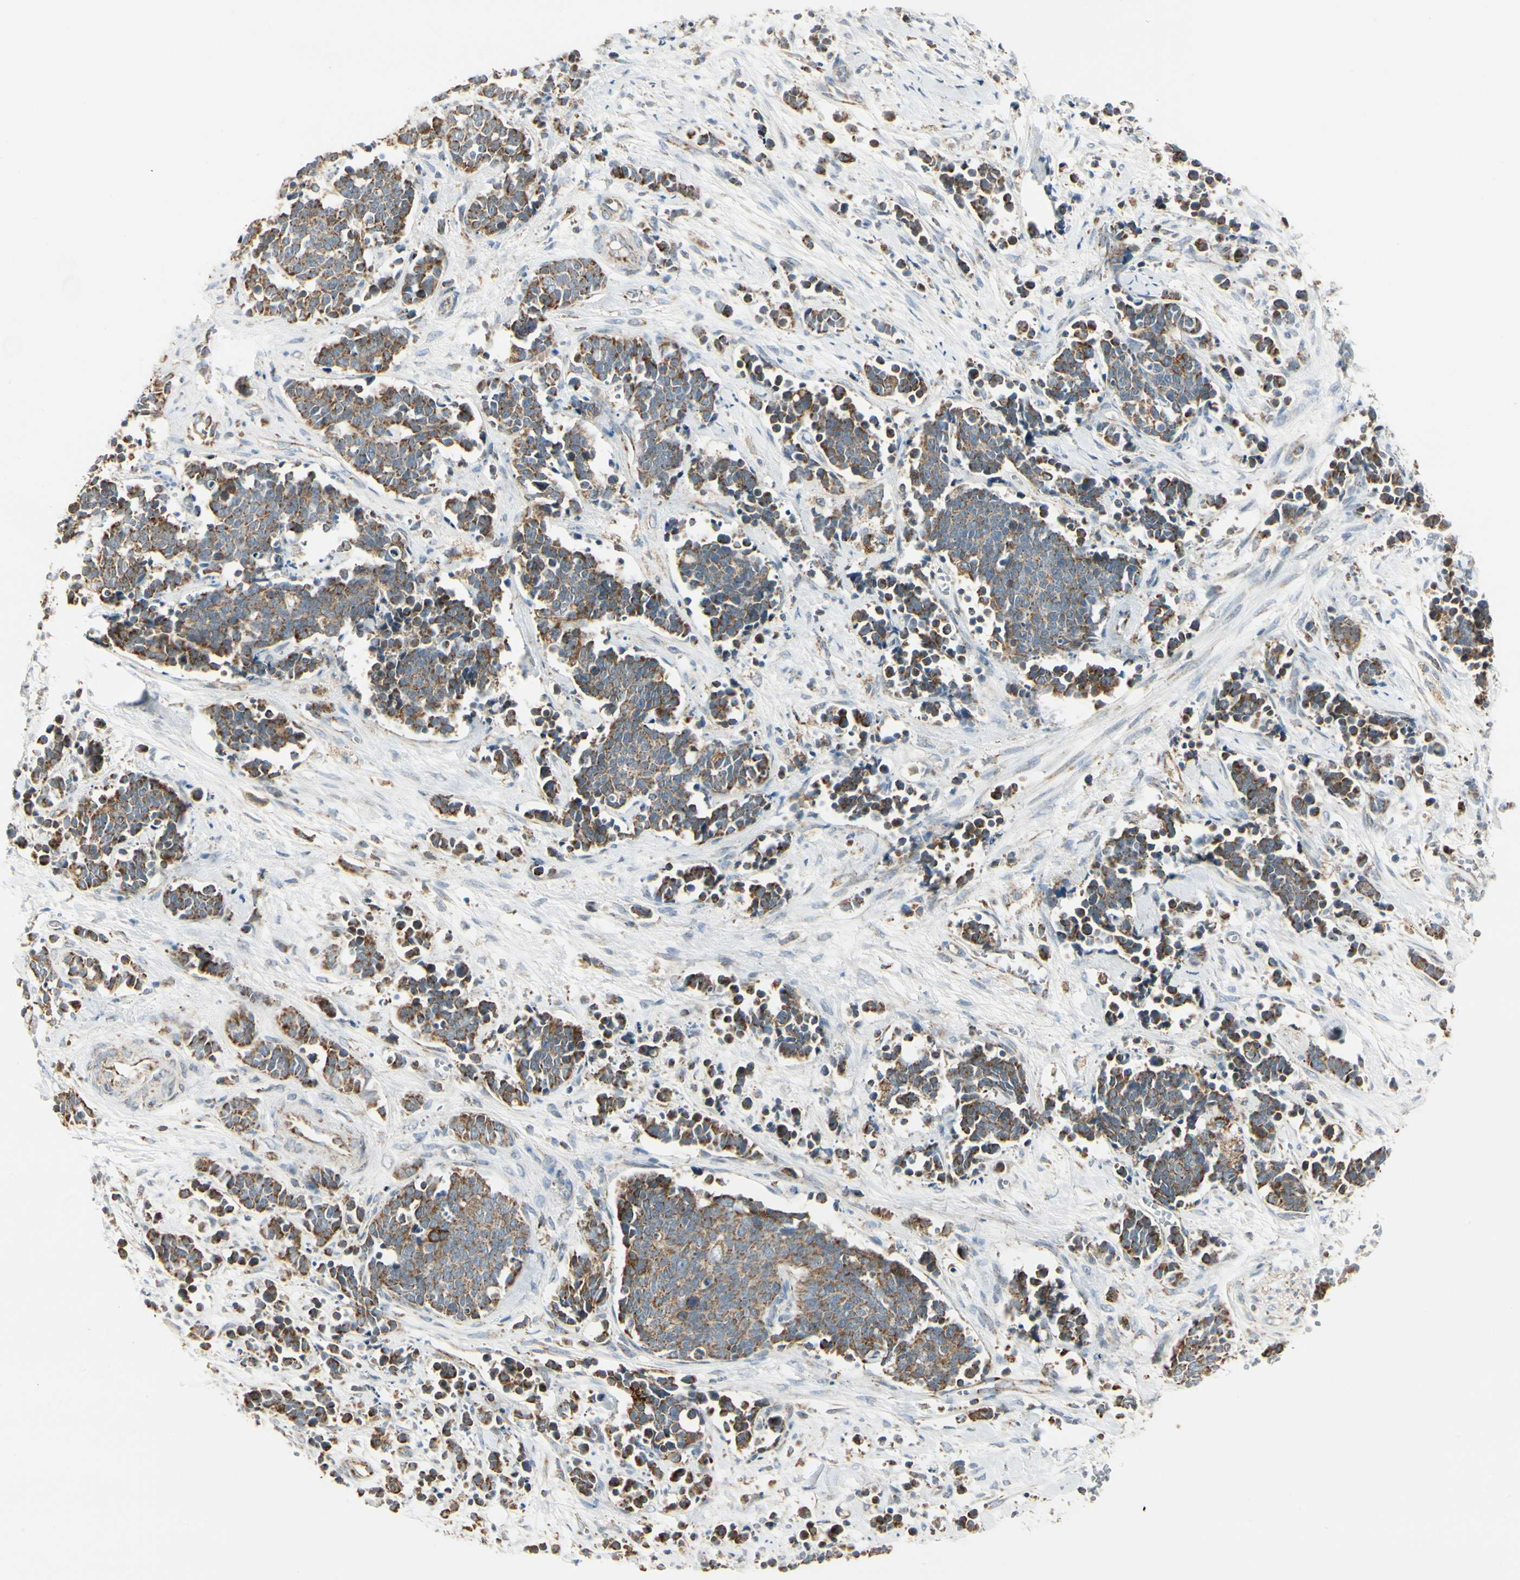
{"staining": {"intensity": "moderate", "quantity": ">75%", "location": "cytoplasmic/membranous"}, "tissue": "cervical cancer", "cell_type": "Tumor cells", "image_type": "cancer", "snomed": [{"axis": "morphology", "description": "Squamous cell carcinoma, NOS"}, {"axis": "topography", "description": "Cervix"}], "caption": "A histopathology image of human cervical cancer stained for a protein displays moderate cytoplasmic/membranous brown staining in tumor cells.", "gene": "ANKS6", "patient": {"sex": "female", "age": 35}}